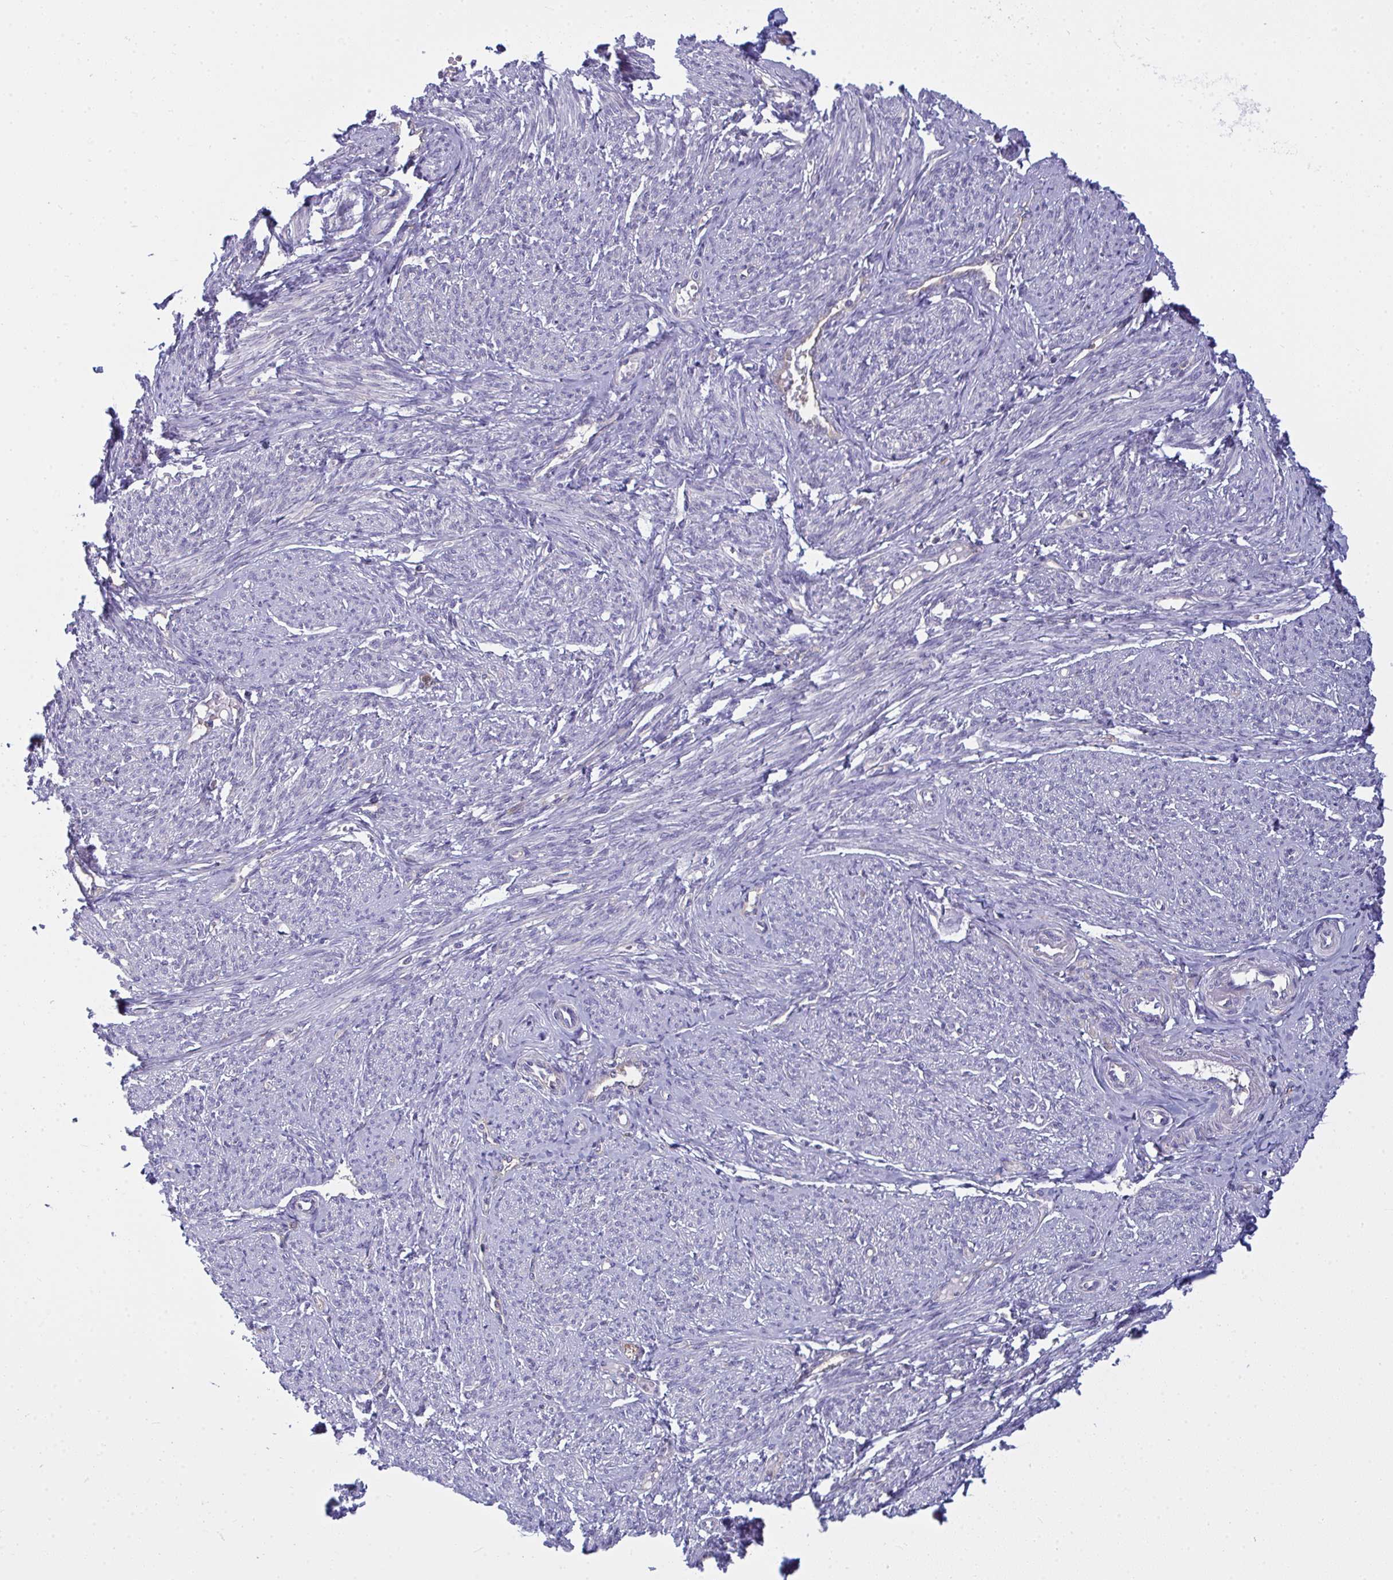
{"staining": {"intensity": "negative", "quantity": "none", "location": "none"}, "tissue": "smooth muscle", "cell_type": "Smooth muscle cells", "image_type": "normal", "snomed": [{"axis": "morphology", "description": "Normal tissue, NOS"}, {"axis": "topography", "description": "Smooth muscle"}], "caption": "Smooth muscle cells show no significant staining in normal smooth muscle. (DAB (3,3'-diaminobenzidine) IHC with hematoxylin counter stain).", "gene": "SLC30A6", "patient": {"sex": "female", "age": 65}}